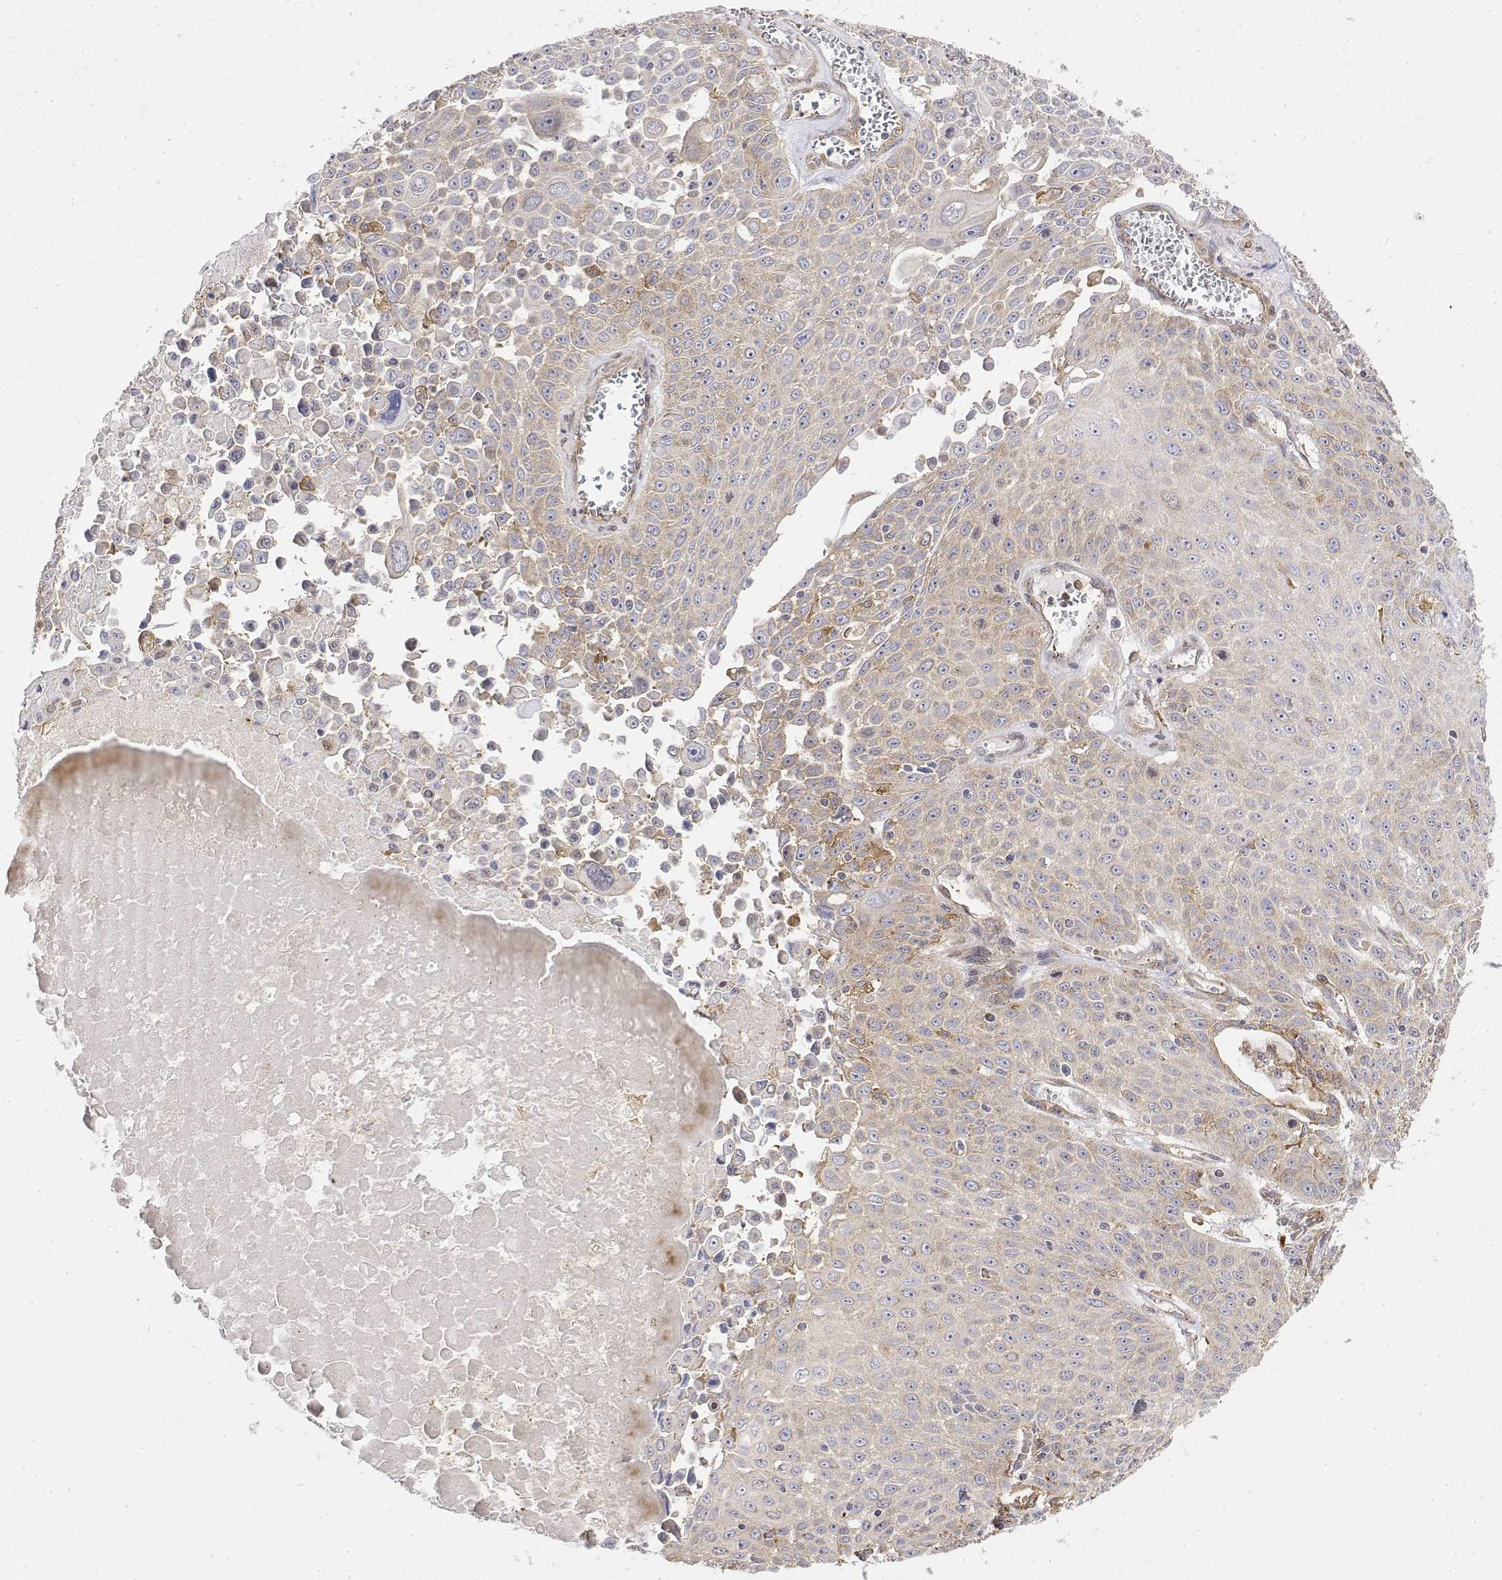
{"staining": {"intensity": "weak", "quantity": "25%-75%", "location": "cytoplasmic/membranous"}, "tissue": "lung cancer", "cell_type": "Tumor cells", "image_type": "cancer", "snomed": [{"axis": "morphology", "description": "Squamous cell carcinoma, NOS"}, {"axis": "morphology", "description": "Squamous cell carcinoma, metastatic, NOS"}, {"axis": "topography", "description": "Lymph node"}, {"axis": "topography", "description": "Lung"}], "caption": "IHC histopathology image of human lung cancer stained for a protein (brown), which displays low levels of weak cytoplasmic/membranous positivity in approximately 25%-75% of tumor cells.", "gene": "PACSIN2", "patient": {"sex": "female", "age": 62}}